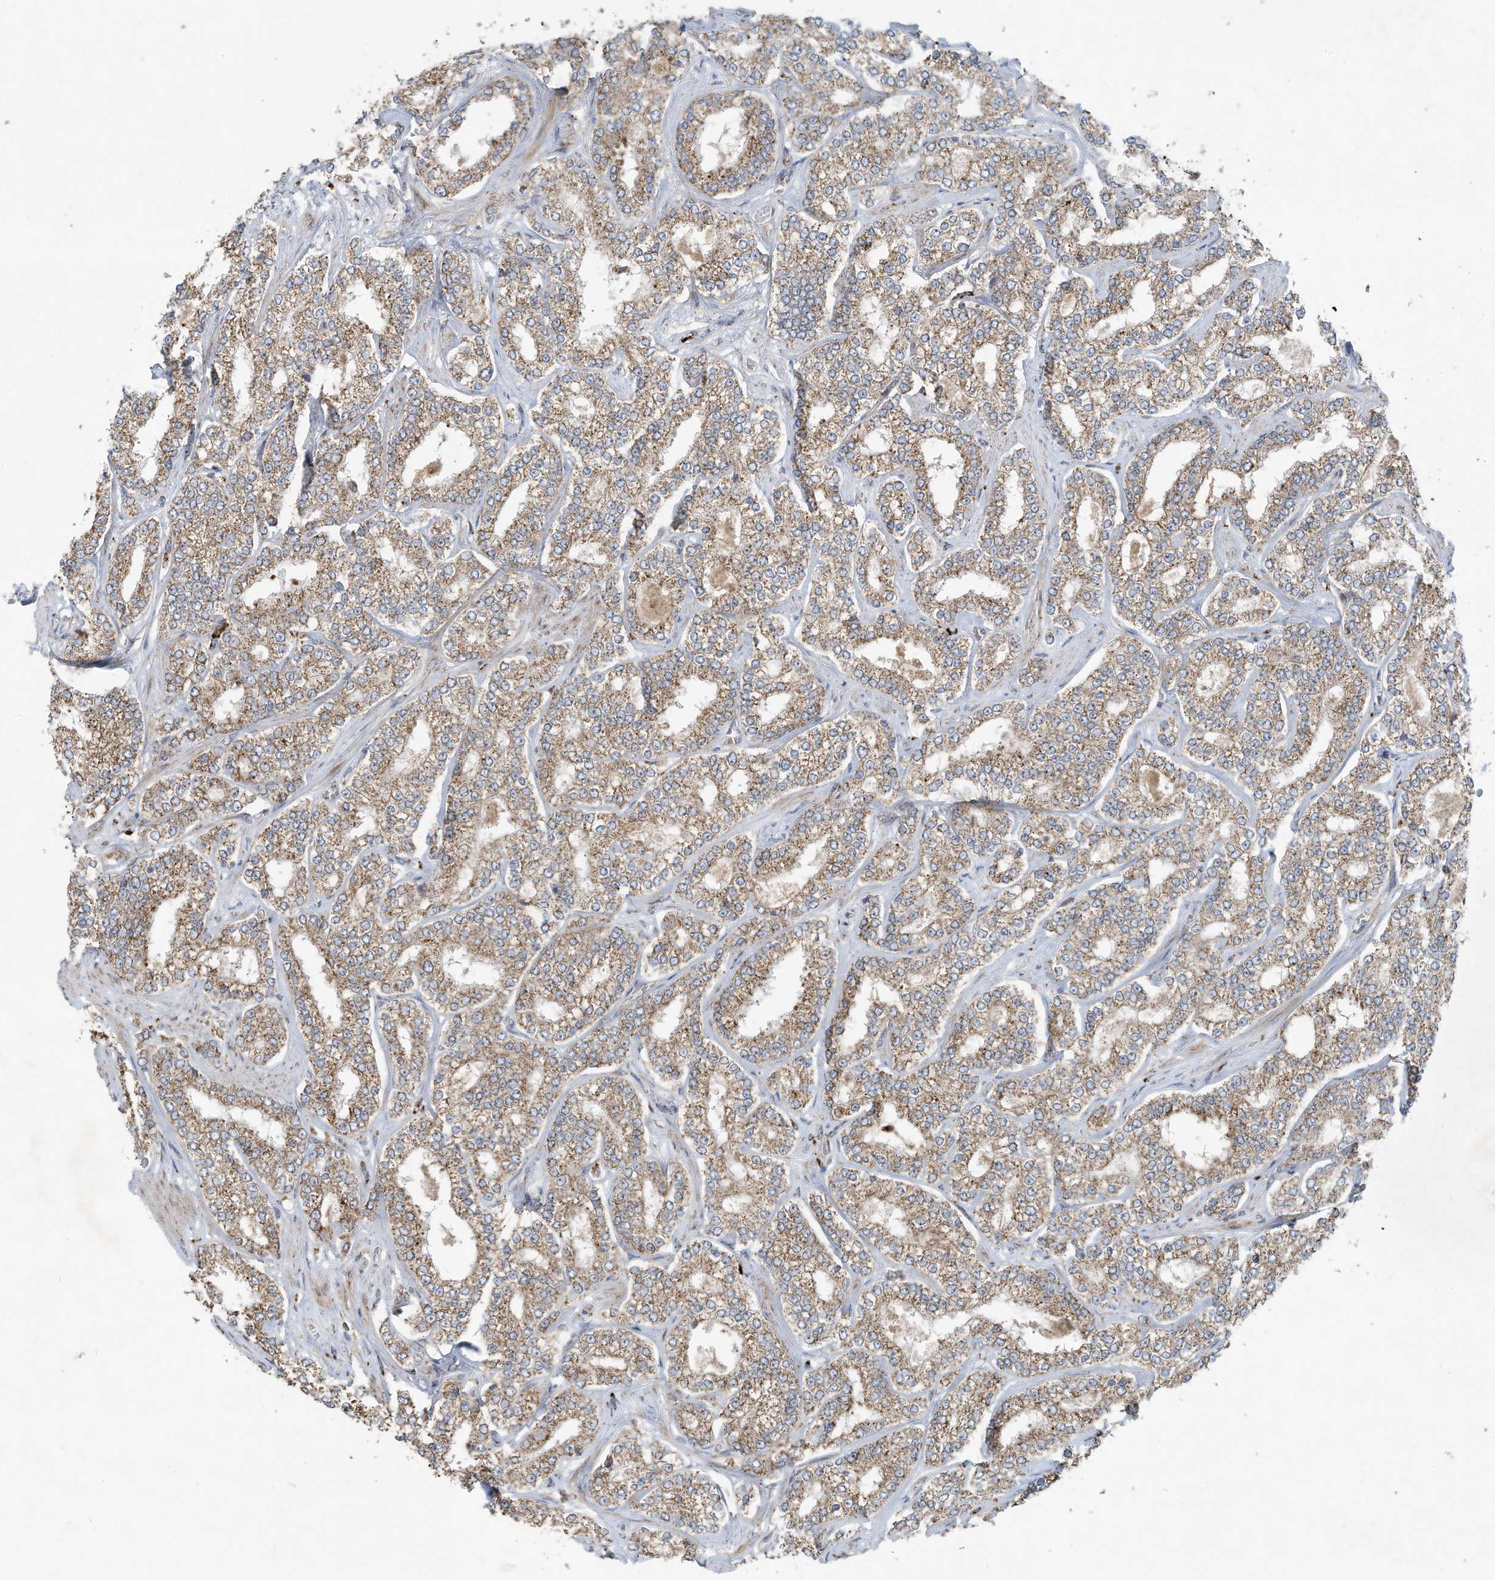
{"staining": {"intensity": "moderate", "quantity": ">75%", "location": "cytoplasmic/membranous"}, "tissue": "prostate cancer", "cell_type": "Tumor cells", "image_type": "cancer", "snomed": [{"axis": "morphology", "description": "Normal tissue, NOS"}, {"axis": "morphology", "description": "Adenocarcinoma, High grade"}, {"axis": "topography", "description": "Prostate"}], "caption": "IHC photomicrograph of neoplastic tissue: human adenocarcinoma (high-grade) (prostate) stained using IHC exhibits medium levels of moderate protein expression localized specifically in the cytoplasmic/membranous of tumor cells, appearing as a cytoplasmic/membranous brown color.", "gene": "C2orf74", "patient": {"sex": "male", "age": 83}}